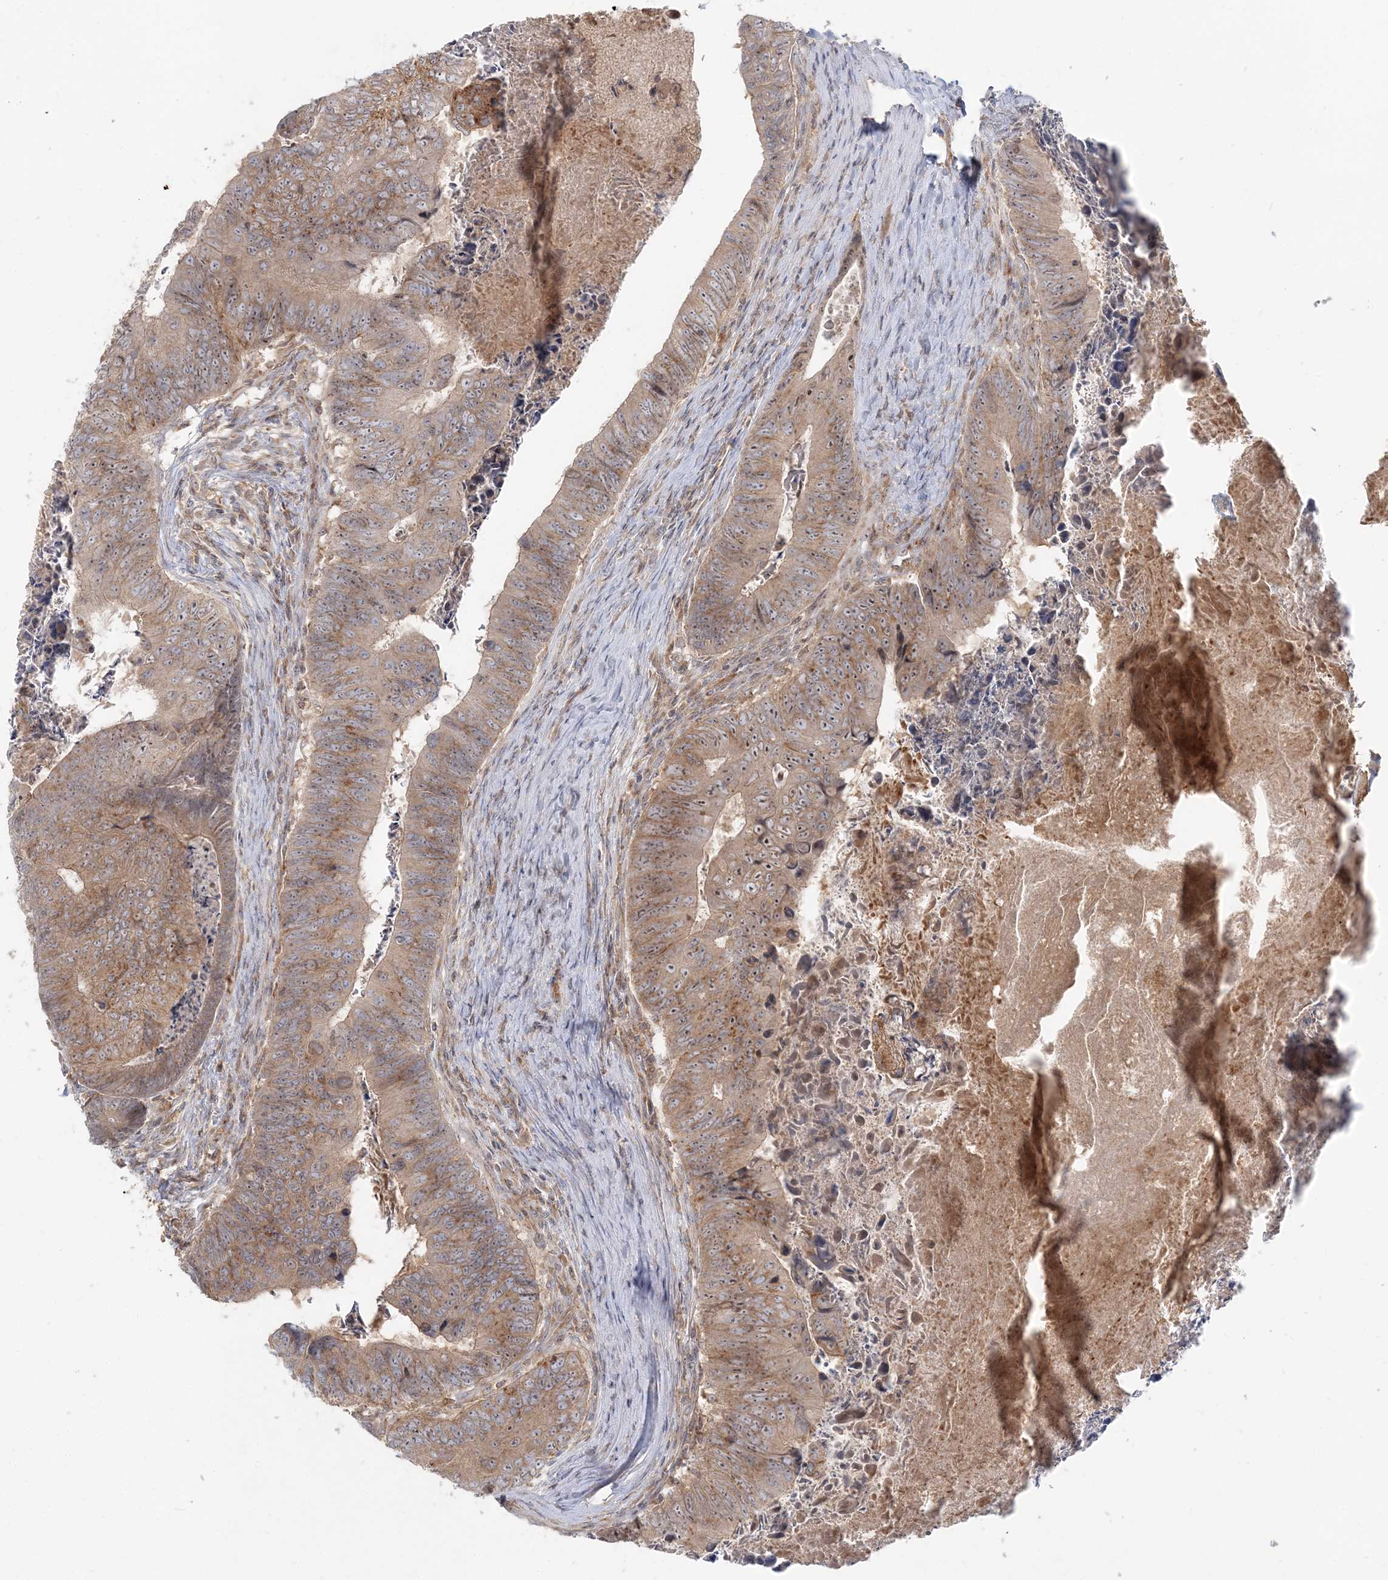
{"staining": {"intensity": "moderate", "quantity": ">75%", "location": "cytoplasmic/membranous"}, "tissue": "colorectal cancer", "cell_type": "Tumor cells", "image_type": "cancer", "snomed": [{"axis": "morphology", "description": "Adenocarcinoma, NOS"}, {"axis": "topography", "description": "Colon"}], "caption": "Immunohistochemical staining of colorectal adenocarcinoma demonstrates moderate cytoplasmic/membranous protein positivity in approximately >75% of tumor cells. The staining was performed using DAB, with brown indicating positive protein expression. Nuclei are stained blue with hematoxylin.", "gene": "AP1AR", "patient": {"sex": "female", "age": 67}}